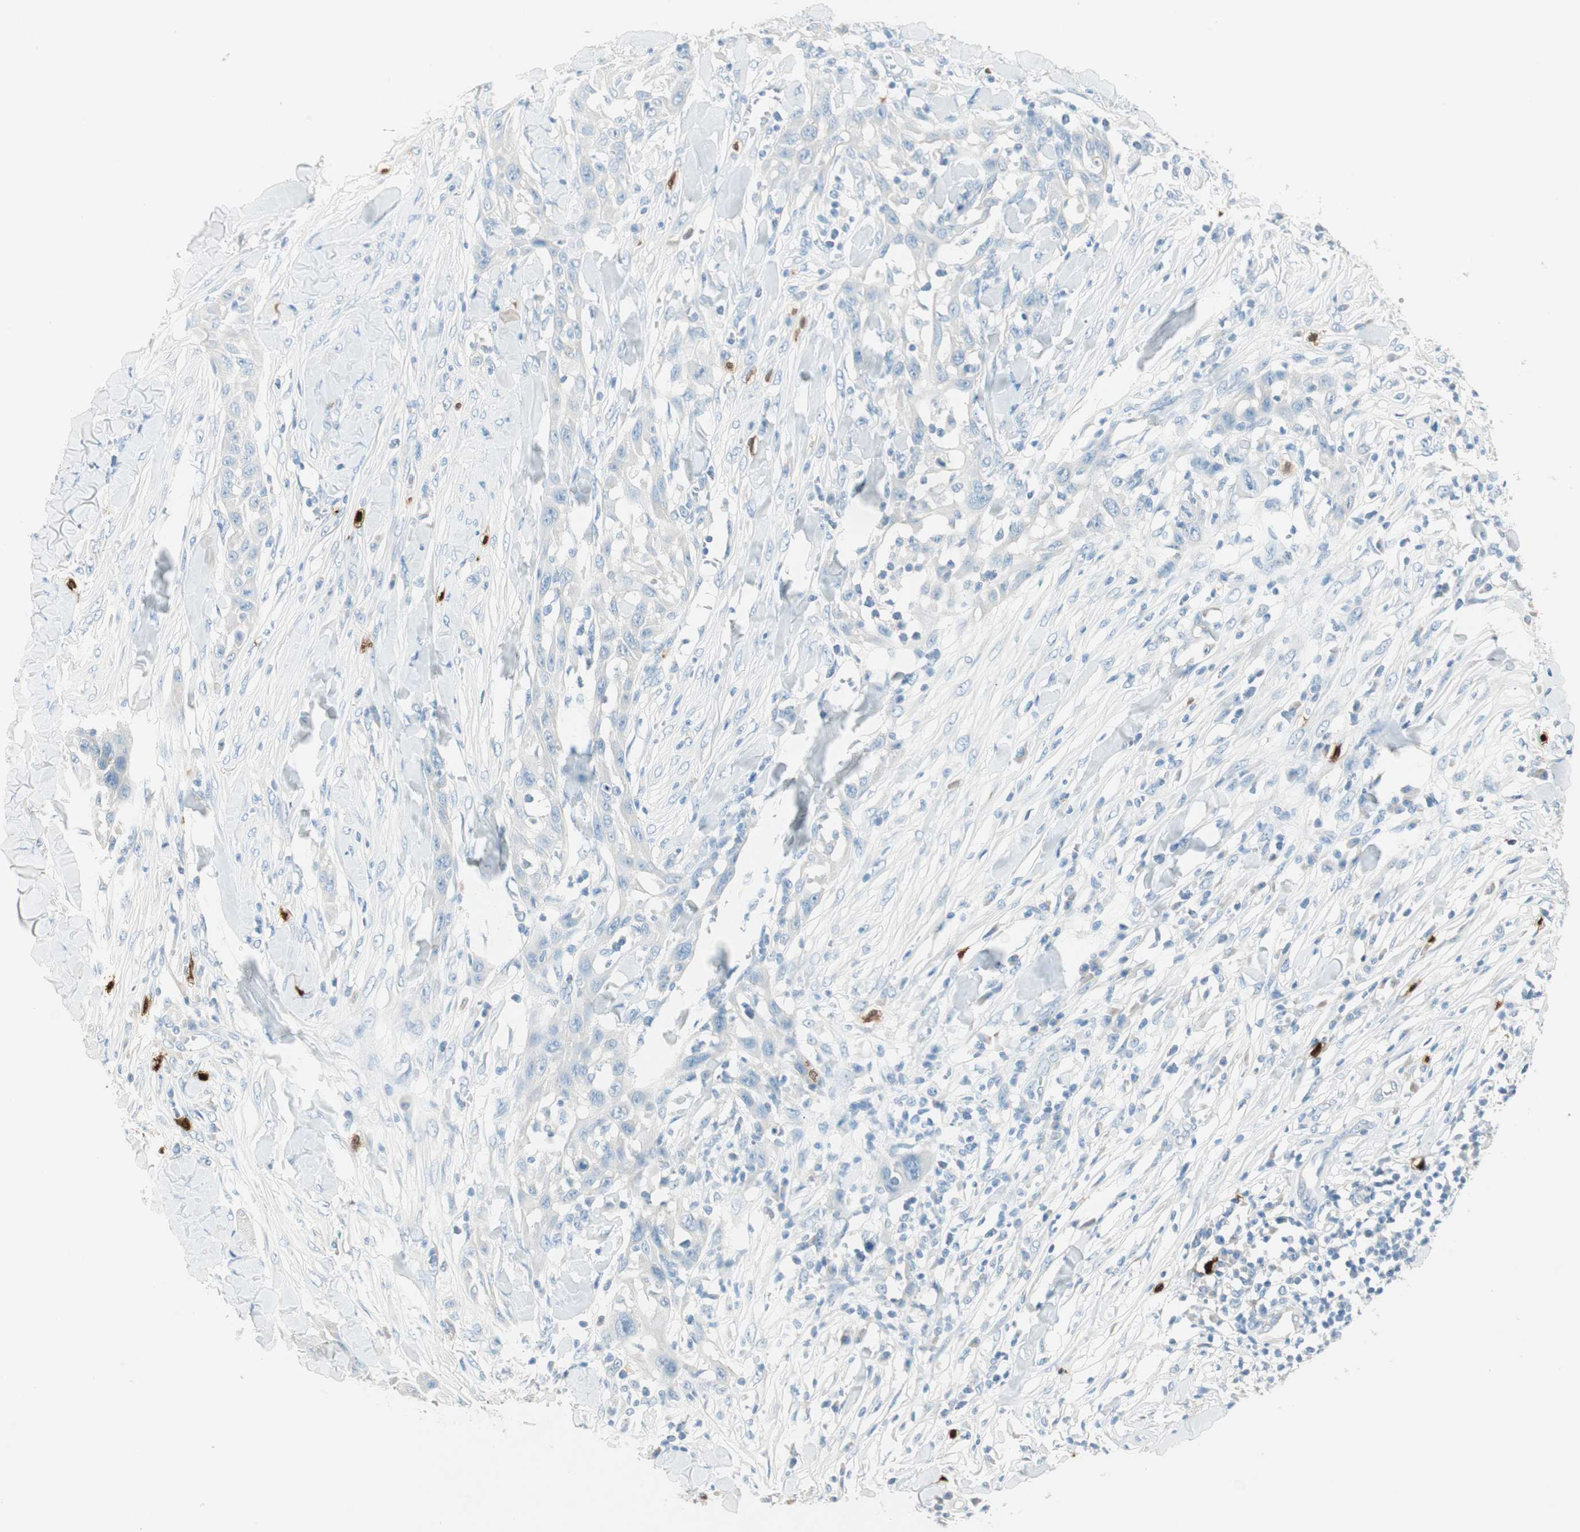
{"staining": {"intensity": "negative", "quantity": "none", "location": "none"}, "tissue": "skin cancer", "cell_type": "Tumor cells", "image_type": "cancer", "snomed": [{"axis": "morphology", "description": "Squamous cell carcinoma, NOS"}, {"axis": "topography", "description": "Skin"}], "caption": "IHC histopathology image of squamous cell carcinoma (skin) stained for a protein (brown), which displays no expression in tumor cells. (Stains: DAB immunohistochemistry (IHC) with hematoxylin counter stain, Microscopy: brightfield microscopy at high magnification).", "gene": "HPGD", "patient": {"sex": "male", "age": 24}}